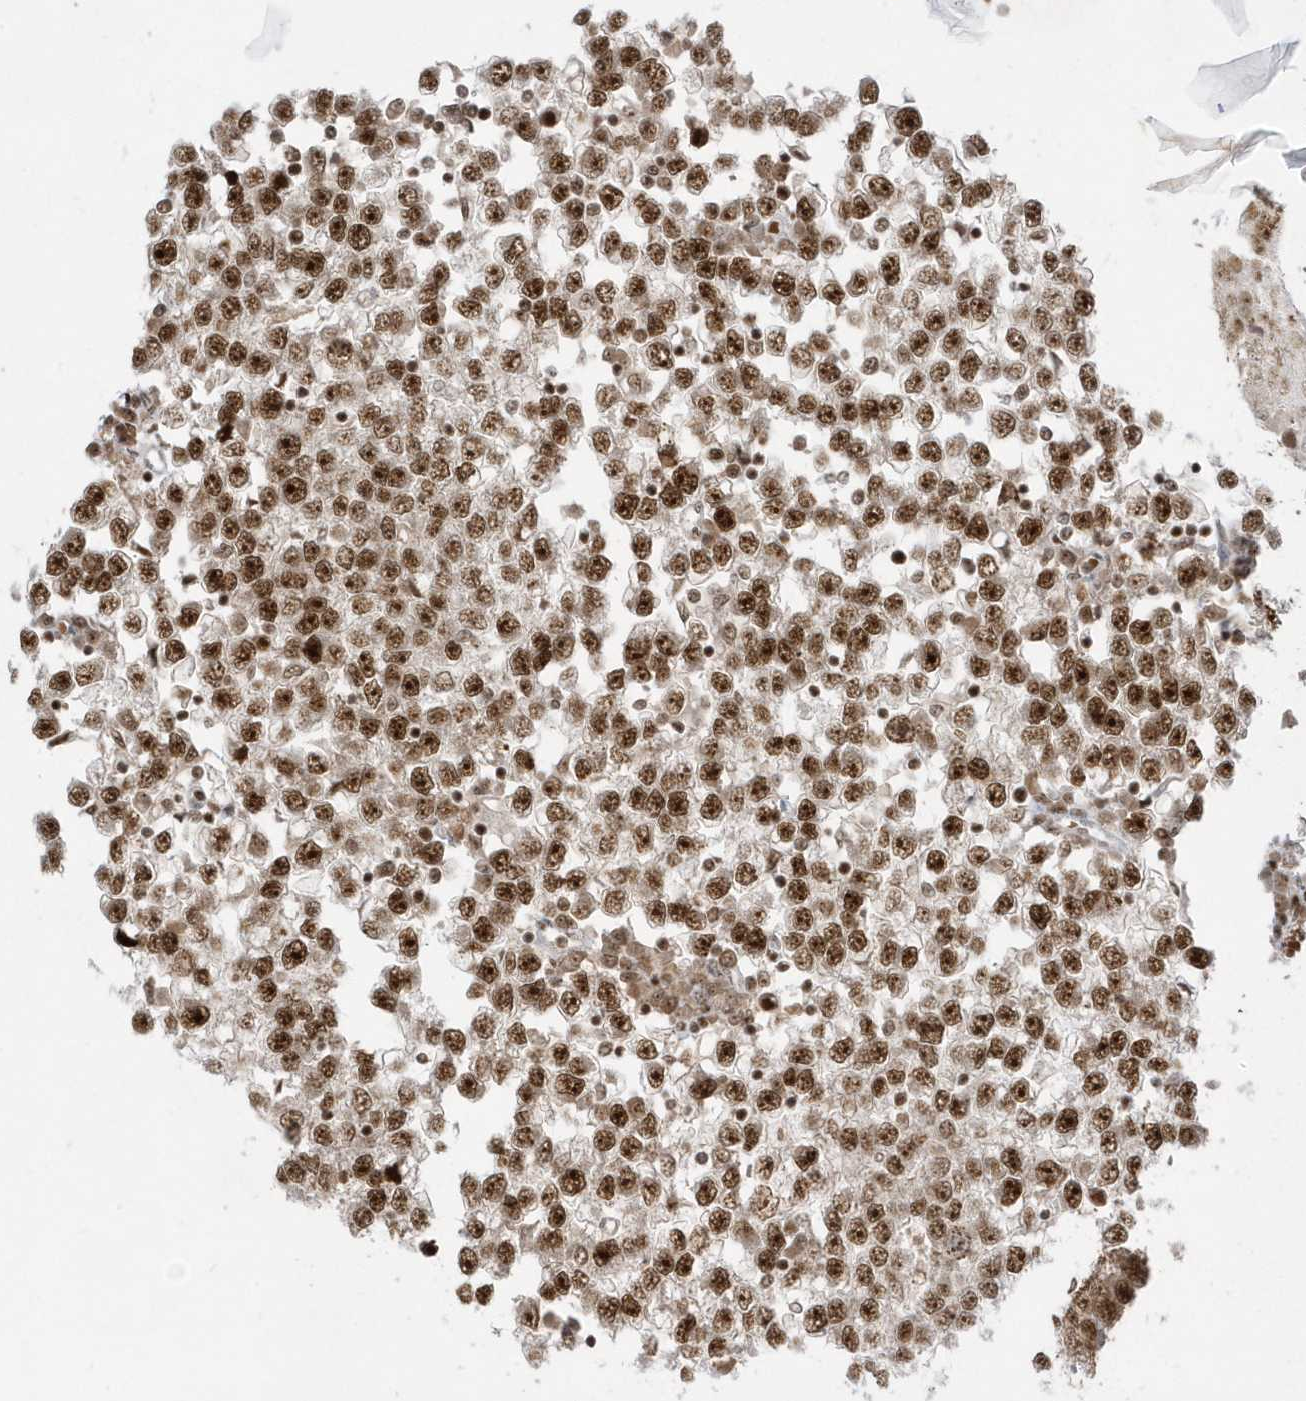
{"staining": {"intensity": "strong", "quantity": ">75%", "location": "nuclear"}, "tissue": "testis cancer", "cell_type": "Tumor cells", "image_type": "cancer", "snomed": [{"axis": "morphology", "description": "Seminoma, NOS"}, {"axis": "topography", "description": "Testis"}], "caption": "A high-resolution photomicrograph shows immunohistochemistry (IHC) staining of testis cancer (seminoma), which demonstrates strong nuclear expression in approximately >75% of tumor cells. The staining was performed using DAB (3,3'-diaminobenzidine) to visualize the protein expression in brown, while the nuclei were stained in blue with hematoxylin (Magnification: 20x).", "gene": "PPIL2", "patient": {"sex": "male", "age": 65}}